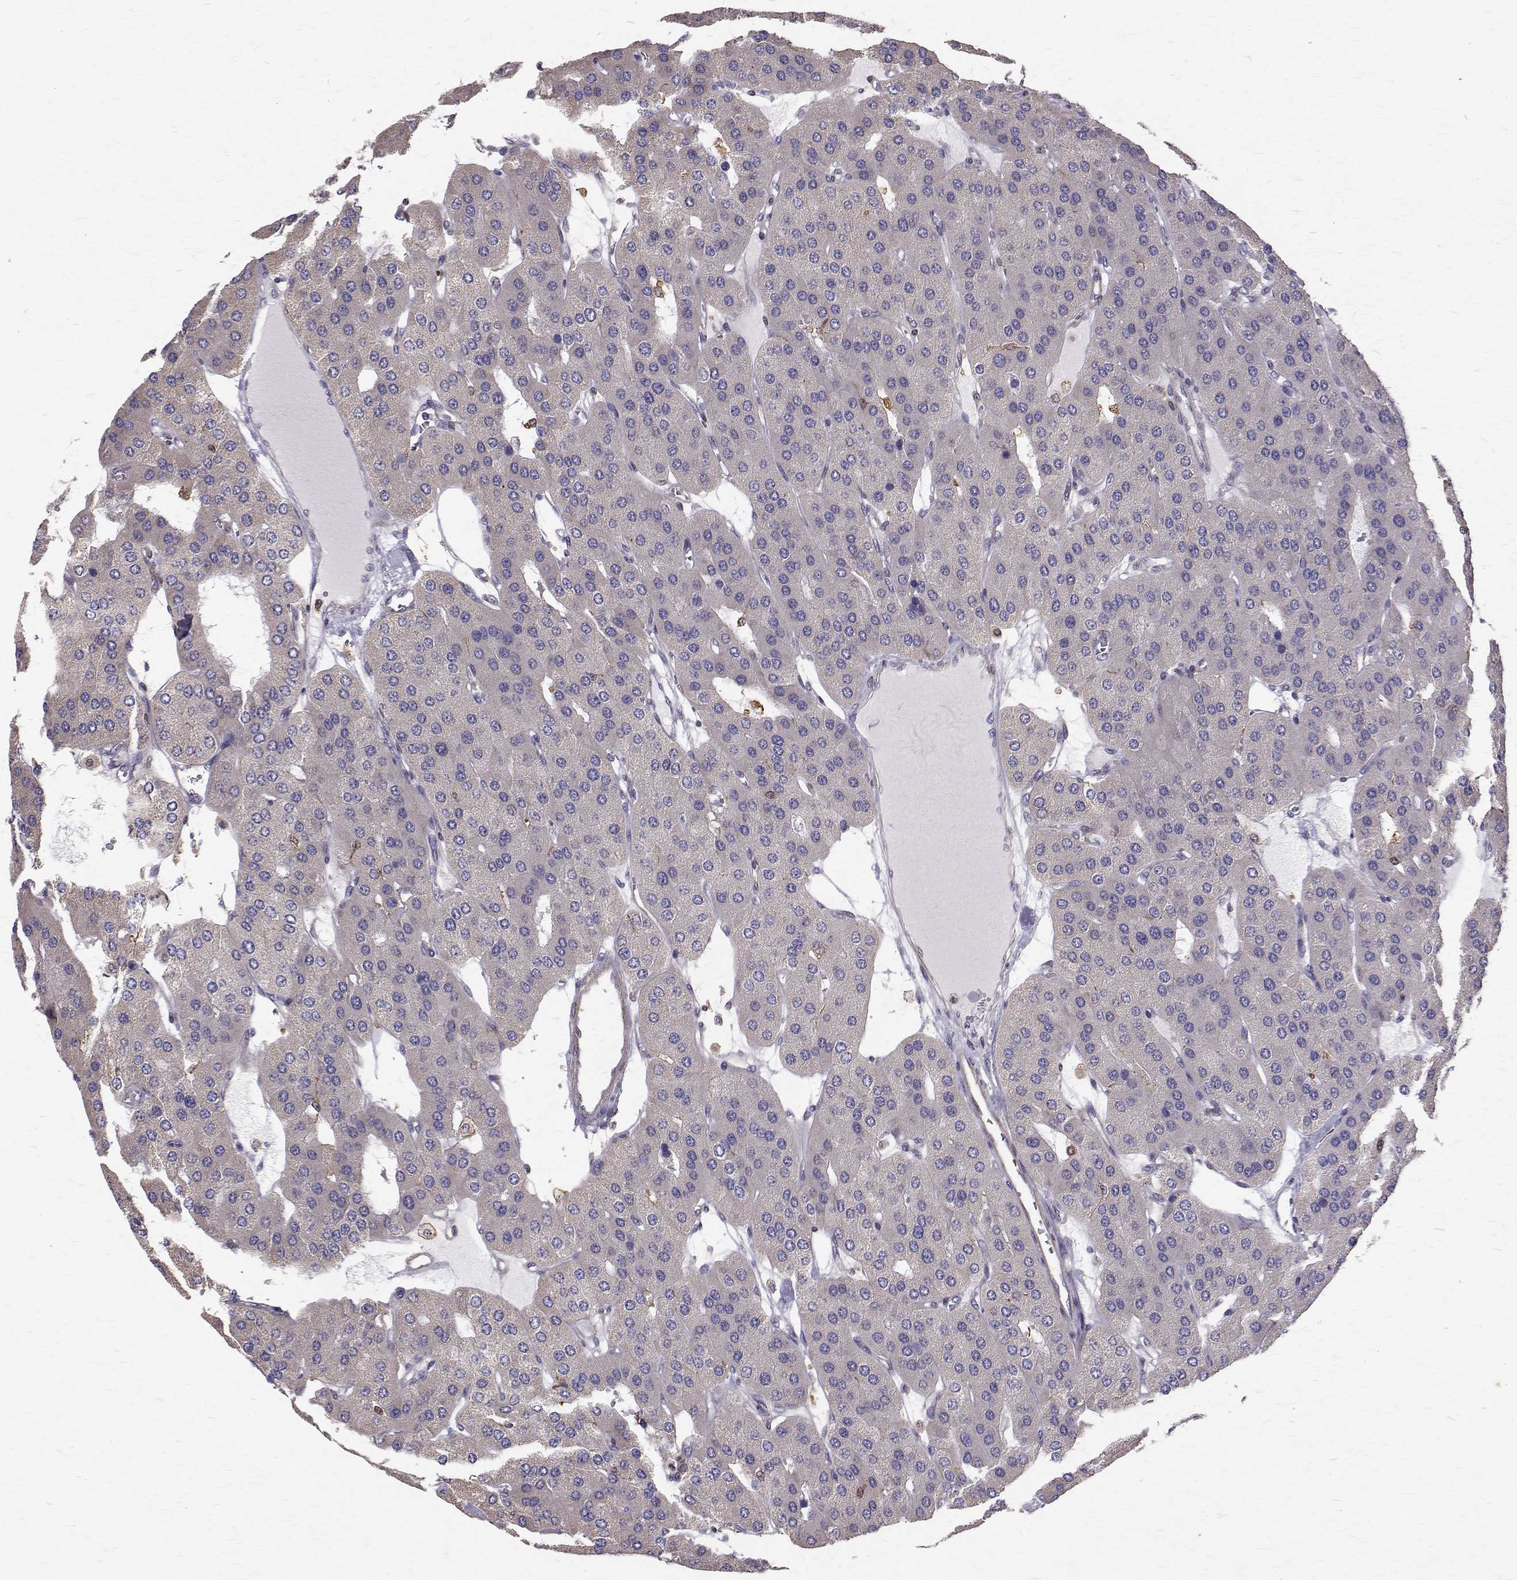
{"staining": {"intensity": "negative", "quantity": "none", "location": "none"}, "tissue": "parathyroid gland", "cell_type": "Glandular cells", "image_type": "normal", "snomed": [{"axis": "morphology", "description": "Normal tissue, NOS"}, {"axis": "morphology", "description": "Adenoma, NOS"}, {"axis": "topography", "description": "Parathyroid gland"}], "caption": "Glandular cells show no significant expression in unremarkable parathyroid gland.", "gene": "CCDC89", "patient": {"sex": "female", "age": 86}}